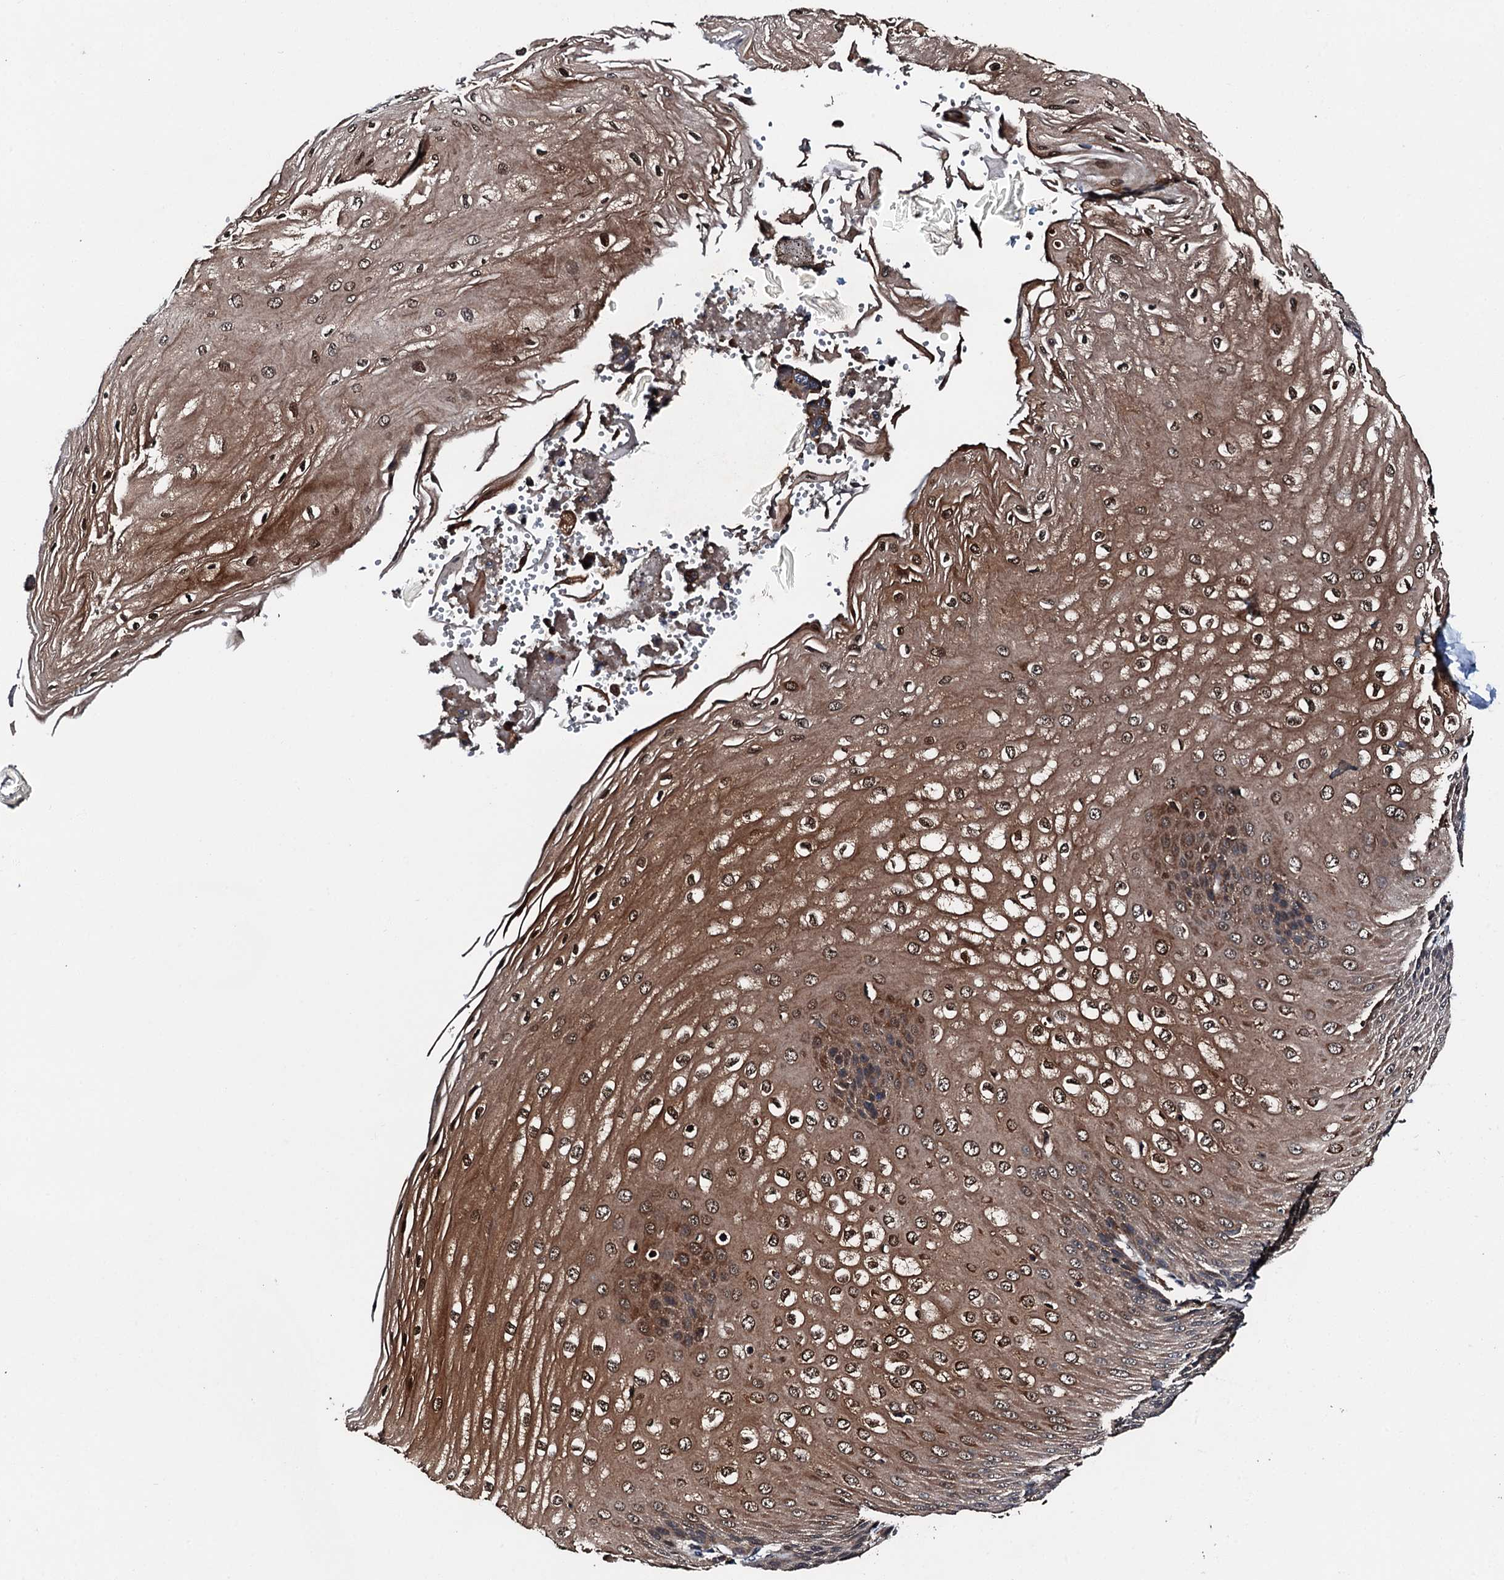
{"staining": {"intensity": "strong", "quantity": ">75%", "location": "cytoplasmic/membranous,nuclear"}, "tissue": "esophagus", "cell_type": "Squamous epithelial cells", "image_type": "normal", "snomed": [{"axis": "morphology", "description": "Normal tissue, NOS"}, {"axis": "topography", "description": "Esophagus"}], "caption": "About >75% of squamous epithelial cells in normal esophagus show strong cytoplasmic/membranous,nuclear protein staining as visualized by brown immunohistochemical staining.", "gene": "FGD4", "patient": {"sex": "male", "age": 60}}